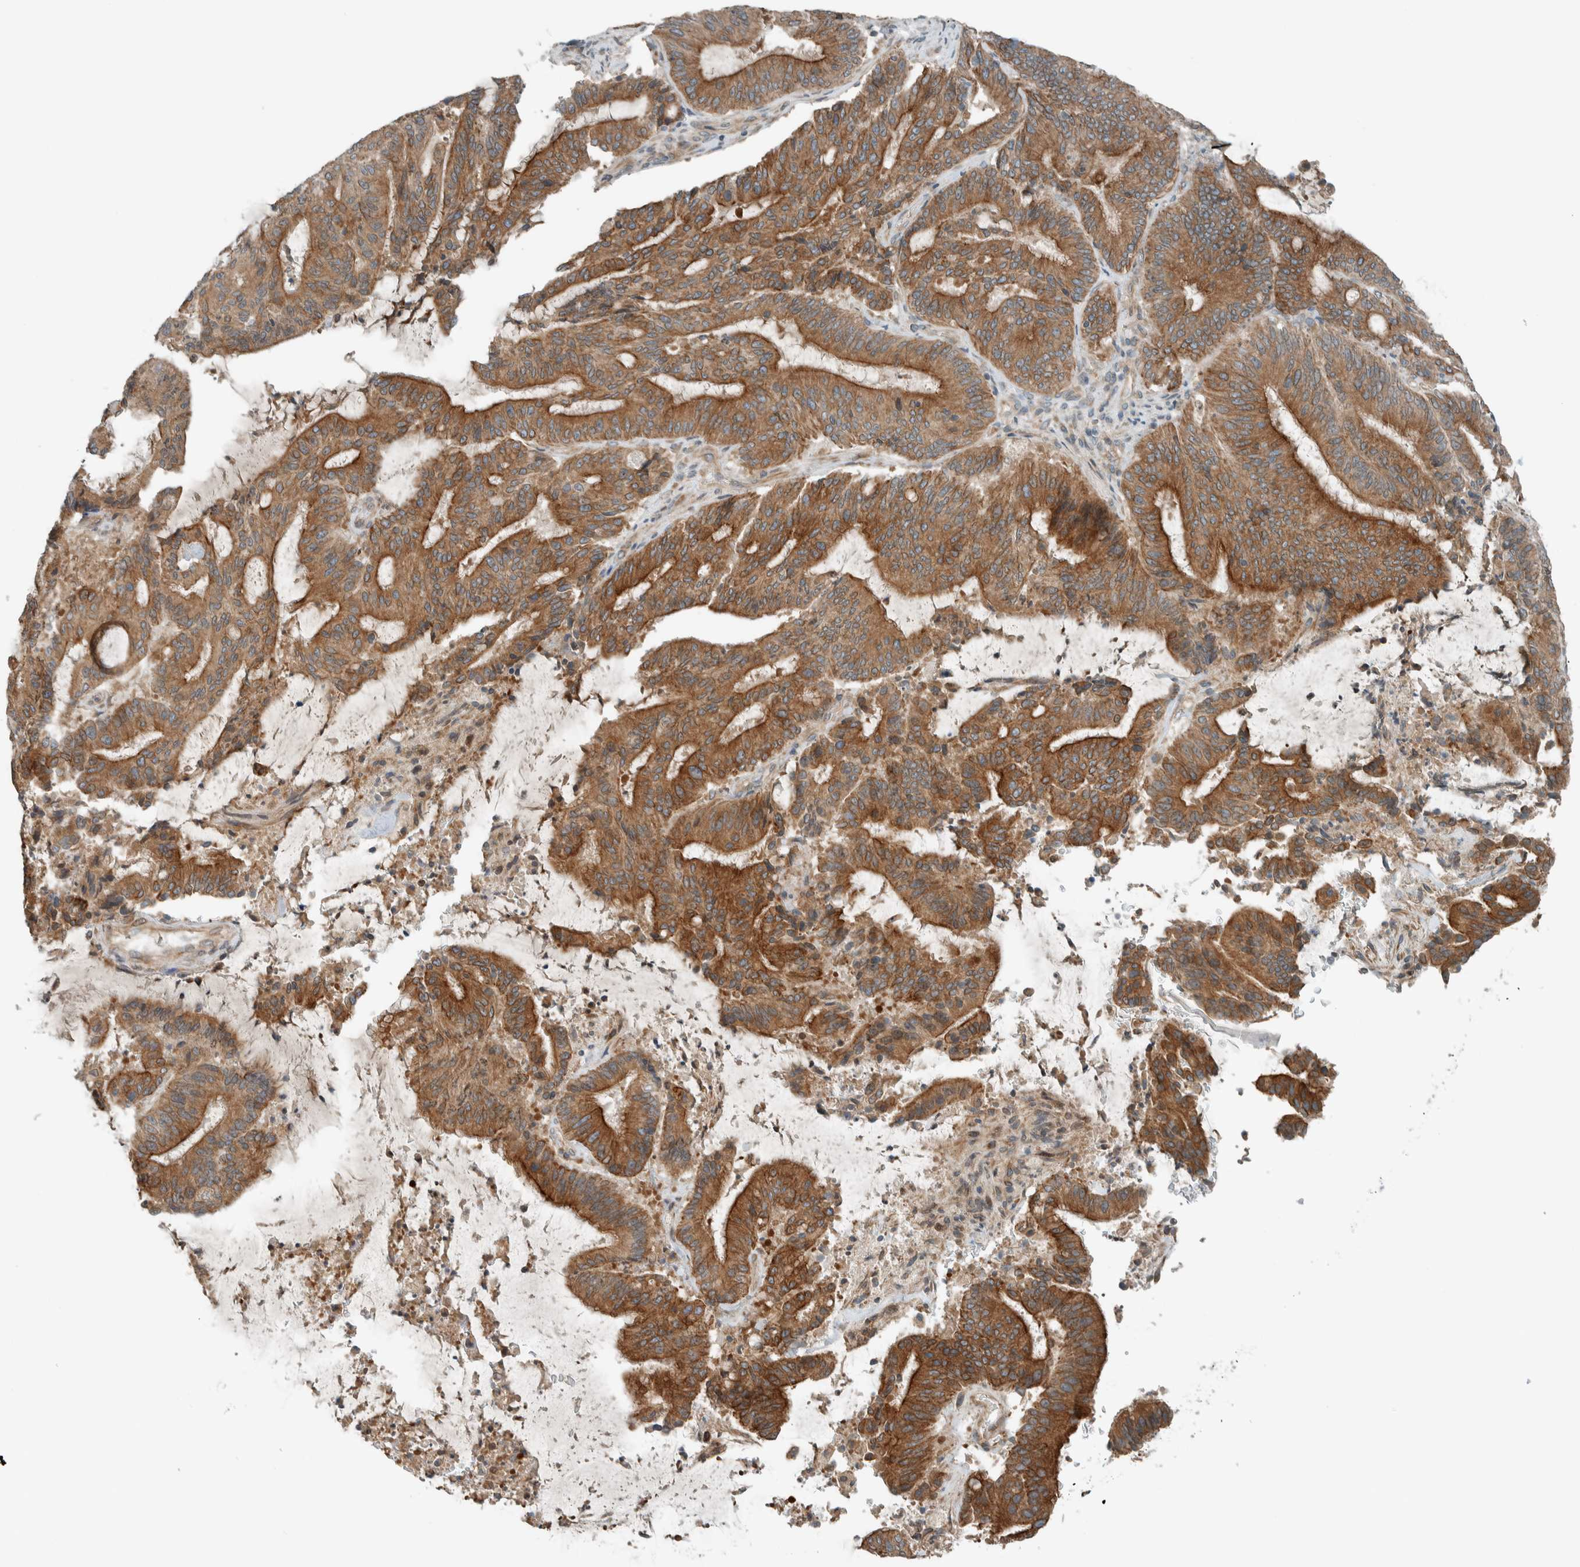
{"staining": {"intensity": "moderate", "quantity": ">75%", "location": "cytoplasmic/membranous"}, "tissue": "liver cancer", "cell_type": "Tumor cells", "image_type": "cancer", "snomed": [{"axis": "morphology", "description": "Normal tissue, NOS"}, {"axis": "morphology", "description": "Cholangiocarcinoma"}, {"axis": "topography", "description": "Liver"}, {"axis": "topography", "description": "Peripheral nerve tissue"}], "caption": "Immunohistochemical staining of human cholangiocarcinoma (liver) exhibits medium levels of moderate cytoplasmic/membranous protein expression in about >75% of tumor cells.", "gene": "SEL1L", "patient": {"sex": "female", "age": 73}}